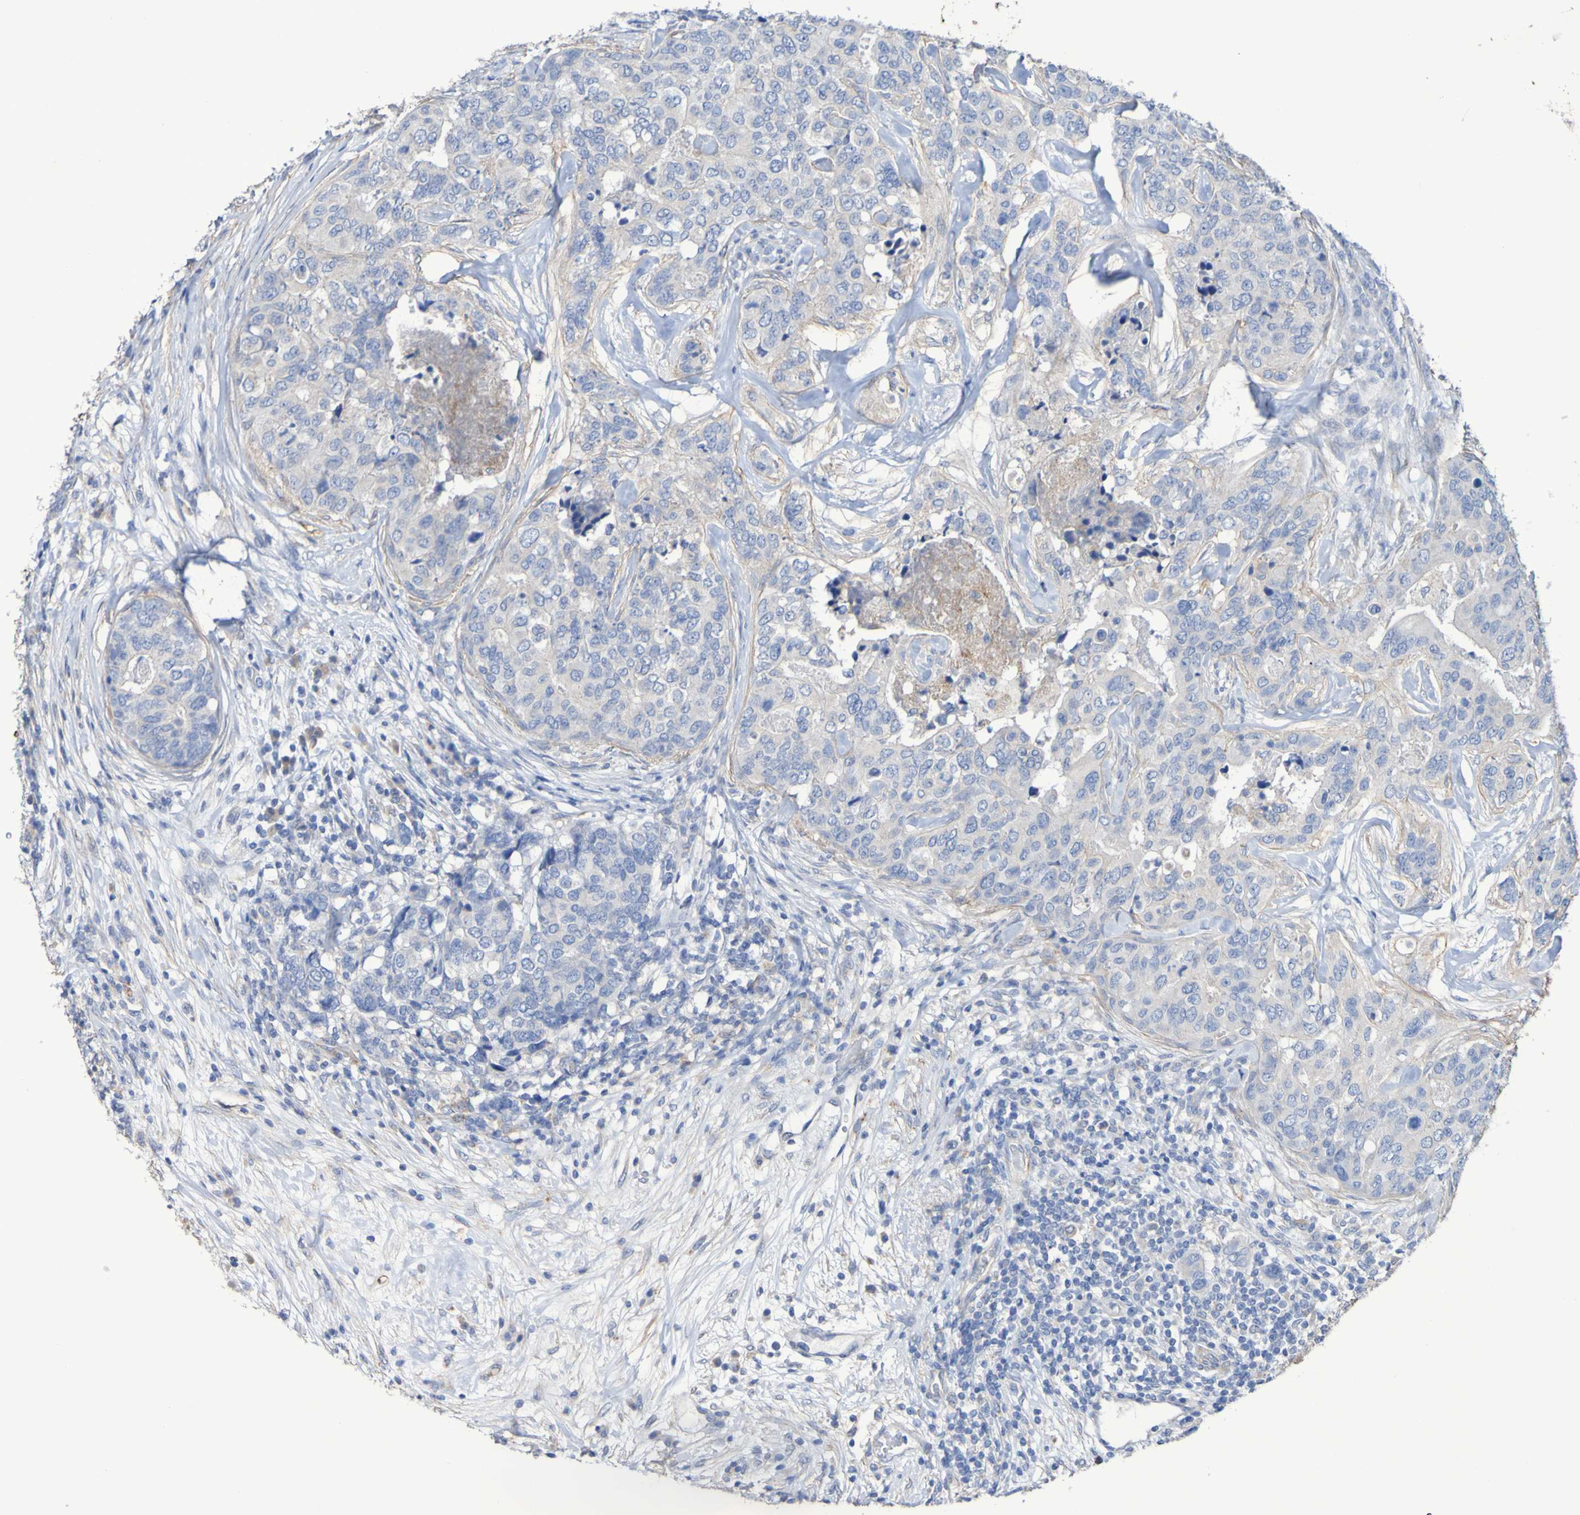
{"staining": {"intensity": "negative", "quantity": "none", "location": "none"}, "tissue": "breast cancer", "cell_type": "Tumor cells", "image_type": "cancer", "snomed": [{"axis": "morphology", "description": "Lobular carcinoma"}, {"axis": "topography", "description": "Breast"}], "caption": "A photomicrograph of breast lobular carcinoma stained for a protein shows no brown staining in tumor cells.", "gene": "SRPRB", "patient": {"sex": "female", "age": 59}}